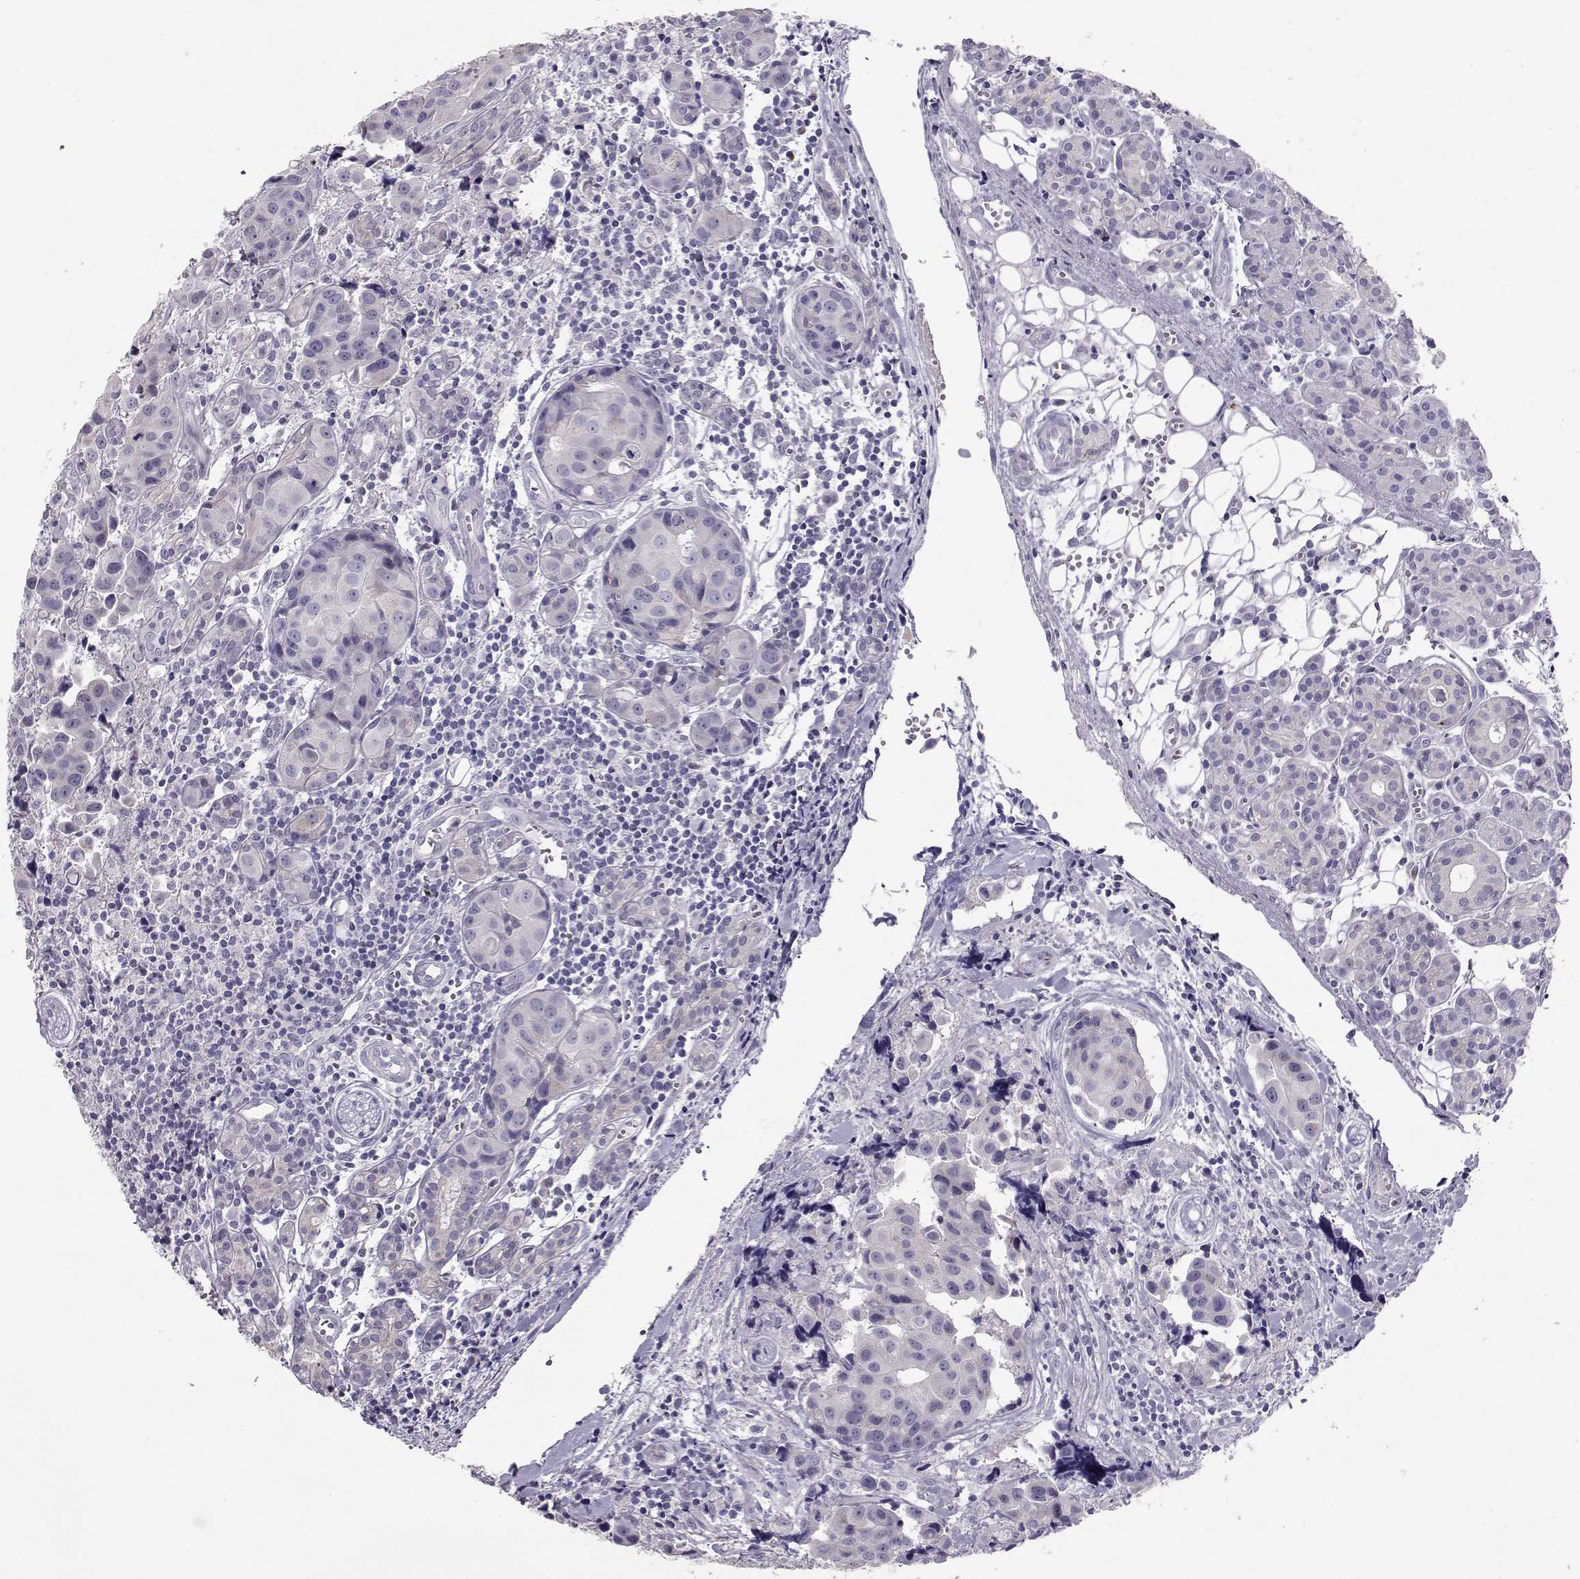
{"staining": {"intensity": "negative", "quantity": "none", "location": "none"}, "tissue": "head and neck cancer", "cell_type": "Tumor cells", "image_type": "cancer", "snomed": [{"axis": "morphology", "description": "Adenocarcinoma, NOS"}, {"axis": "topography", "description": "Head-Neck"}], "caption": "Micrograph shows no protein staining in tumor cells of adenocarcinoma (head and neck) tissue.", "gene": "RD3", "patient": {"sex": "male", "age": 76}}